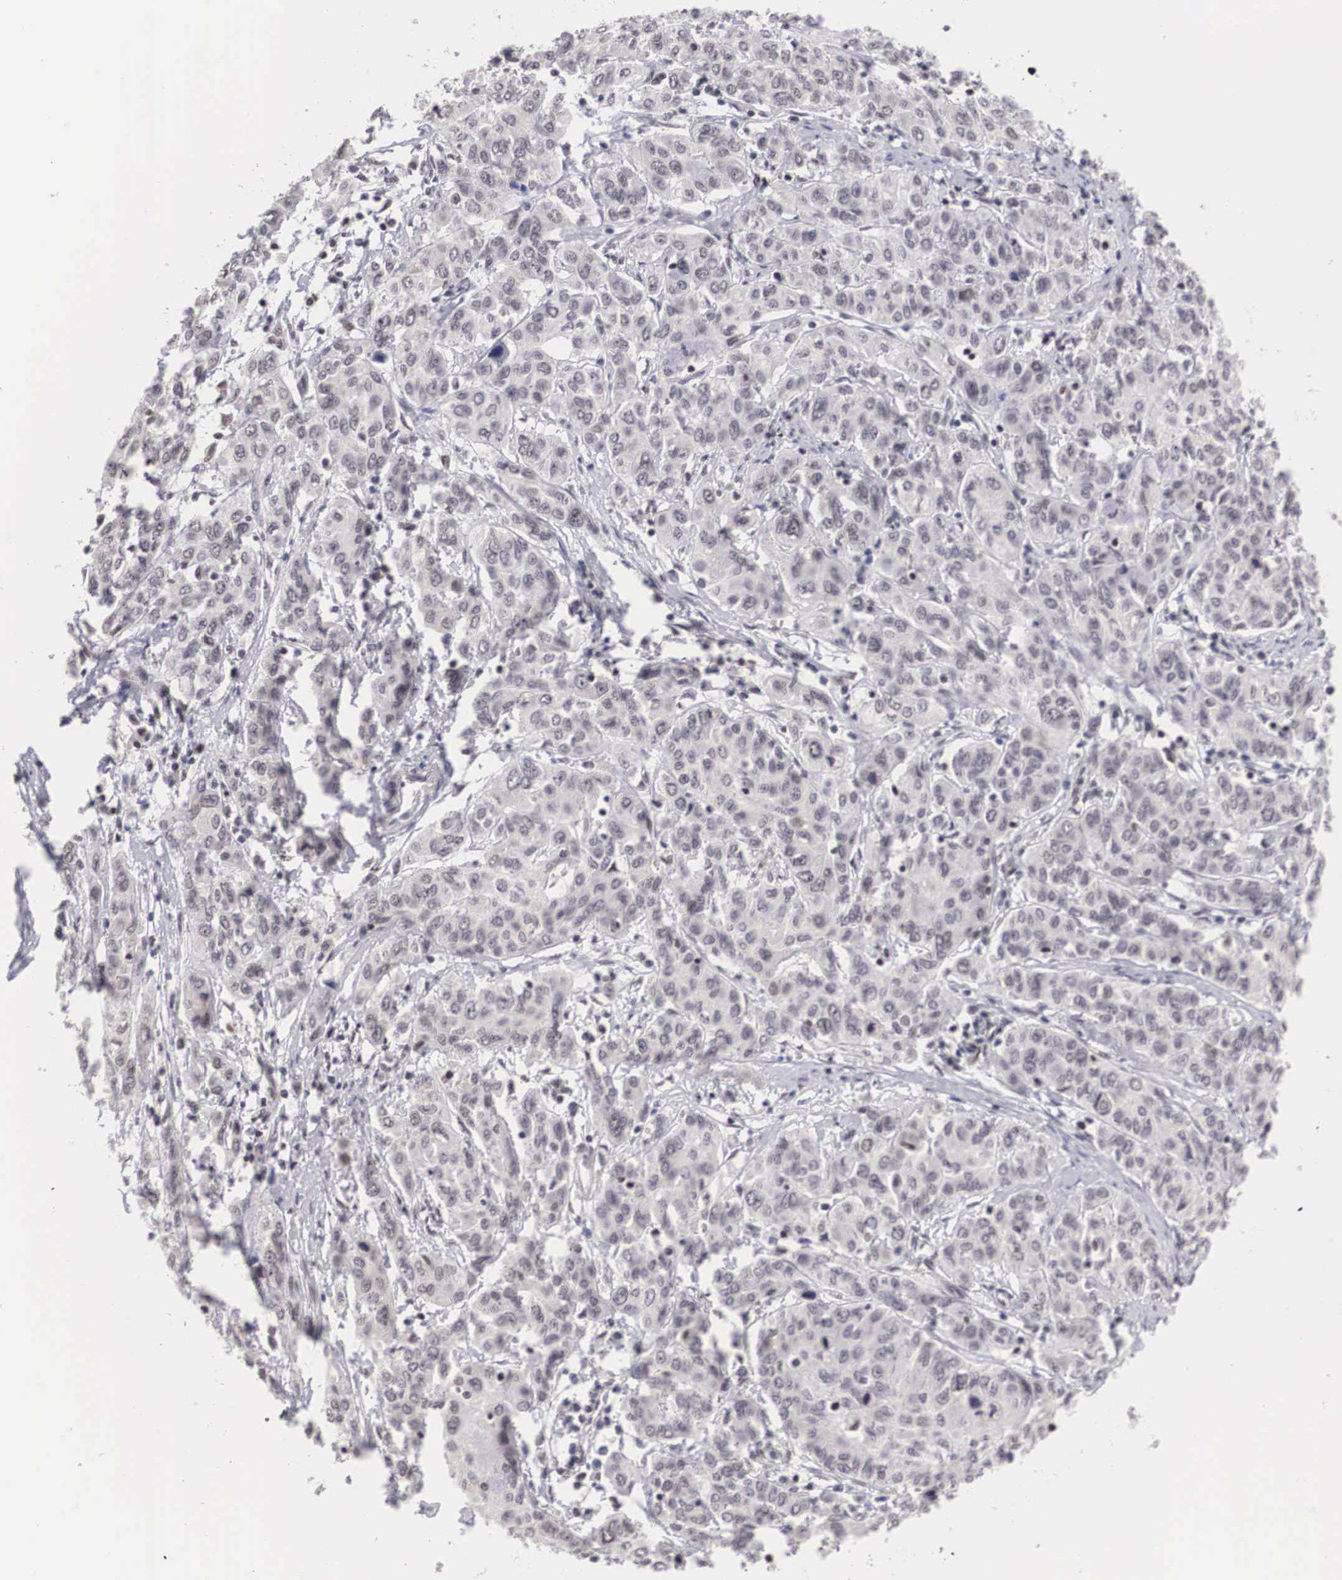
{"staining": {"intensity": "negative", "quantity": "none", "location": "none"}, "tissue": "cervical cancer", "cell_type": "Tumor cells", "image_type": "cancer", "snomed": [{"axis": "morphology", "description": "Squamous cell carcinoma, NOS"}, {"axis": "topography", "description": "Cervix"}], "caption": "Protein analysis of cervical cancer (squamous cell carcinoma) reveals no significant staining in tumor cells. Brightfield microscopy of immunohistochemistry stained with DAB (3,3'-diaminobenzidine) (brown) and hematoxylin (blue), captured at high magnification.", "gene": "MORC2", "patient": {"sex": "female", "age": 38}}